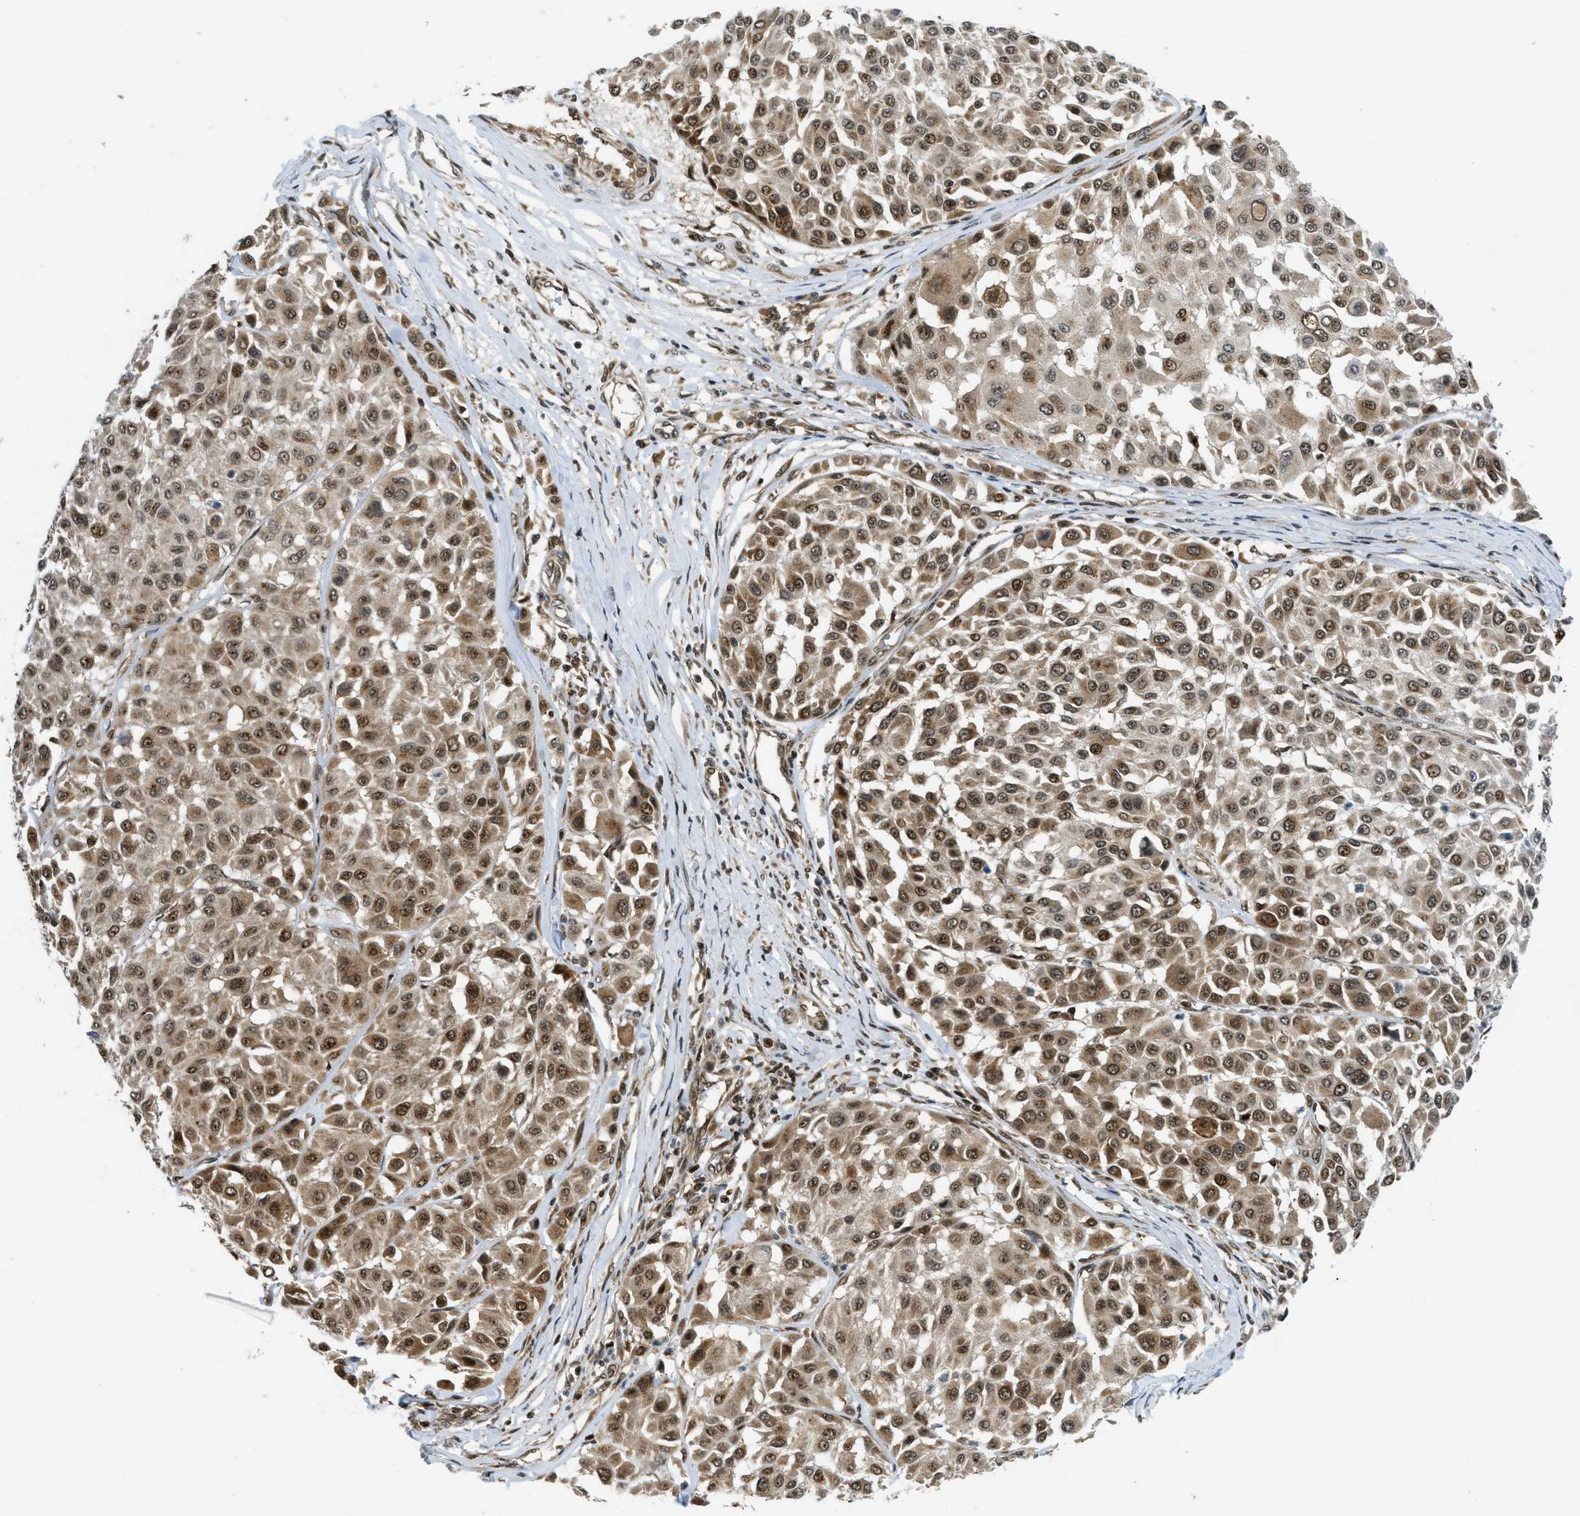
{"staining": {"intensity": "moderate", "quantity": ">75%", "location": "cytoplasmic/membranous,nuclear"}, "tissue": "melanoma", "cell_type": "Tumor cells", "image_type": "cancer", "snomed": [{"axis": "morphology", "description": "Malignant melanoma, Metastatic site"}, {"axis": "topography", "description": "Soft tissue"}], "caption": "Tumor cells show medium levels of moderate cytoplasmic/membranous and nuclear positivity in approximately >75% of cells in malignant melanoma (metastatic site).", "gene": "TACC1", "patient": {"sex": "male", "age": 41}}